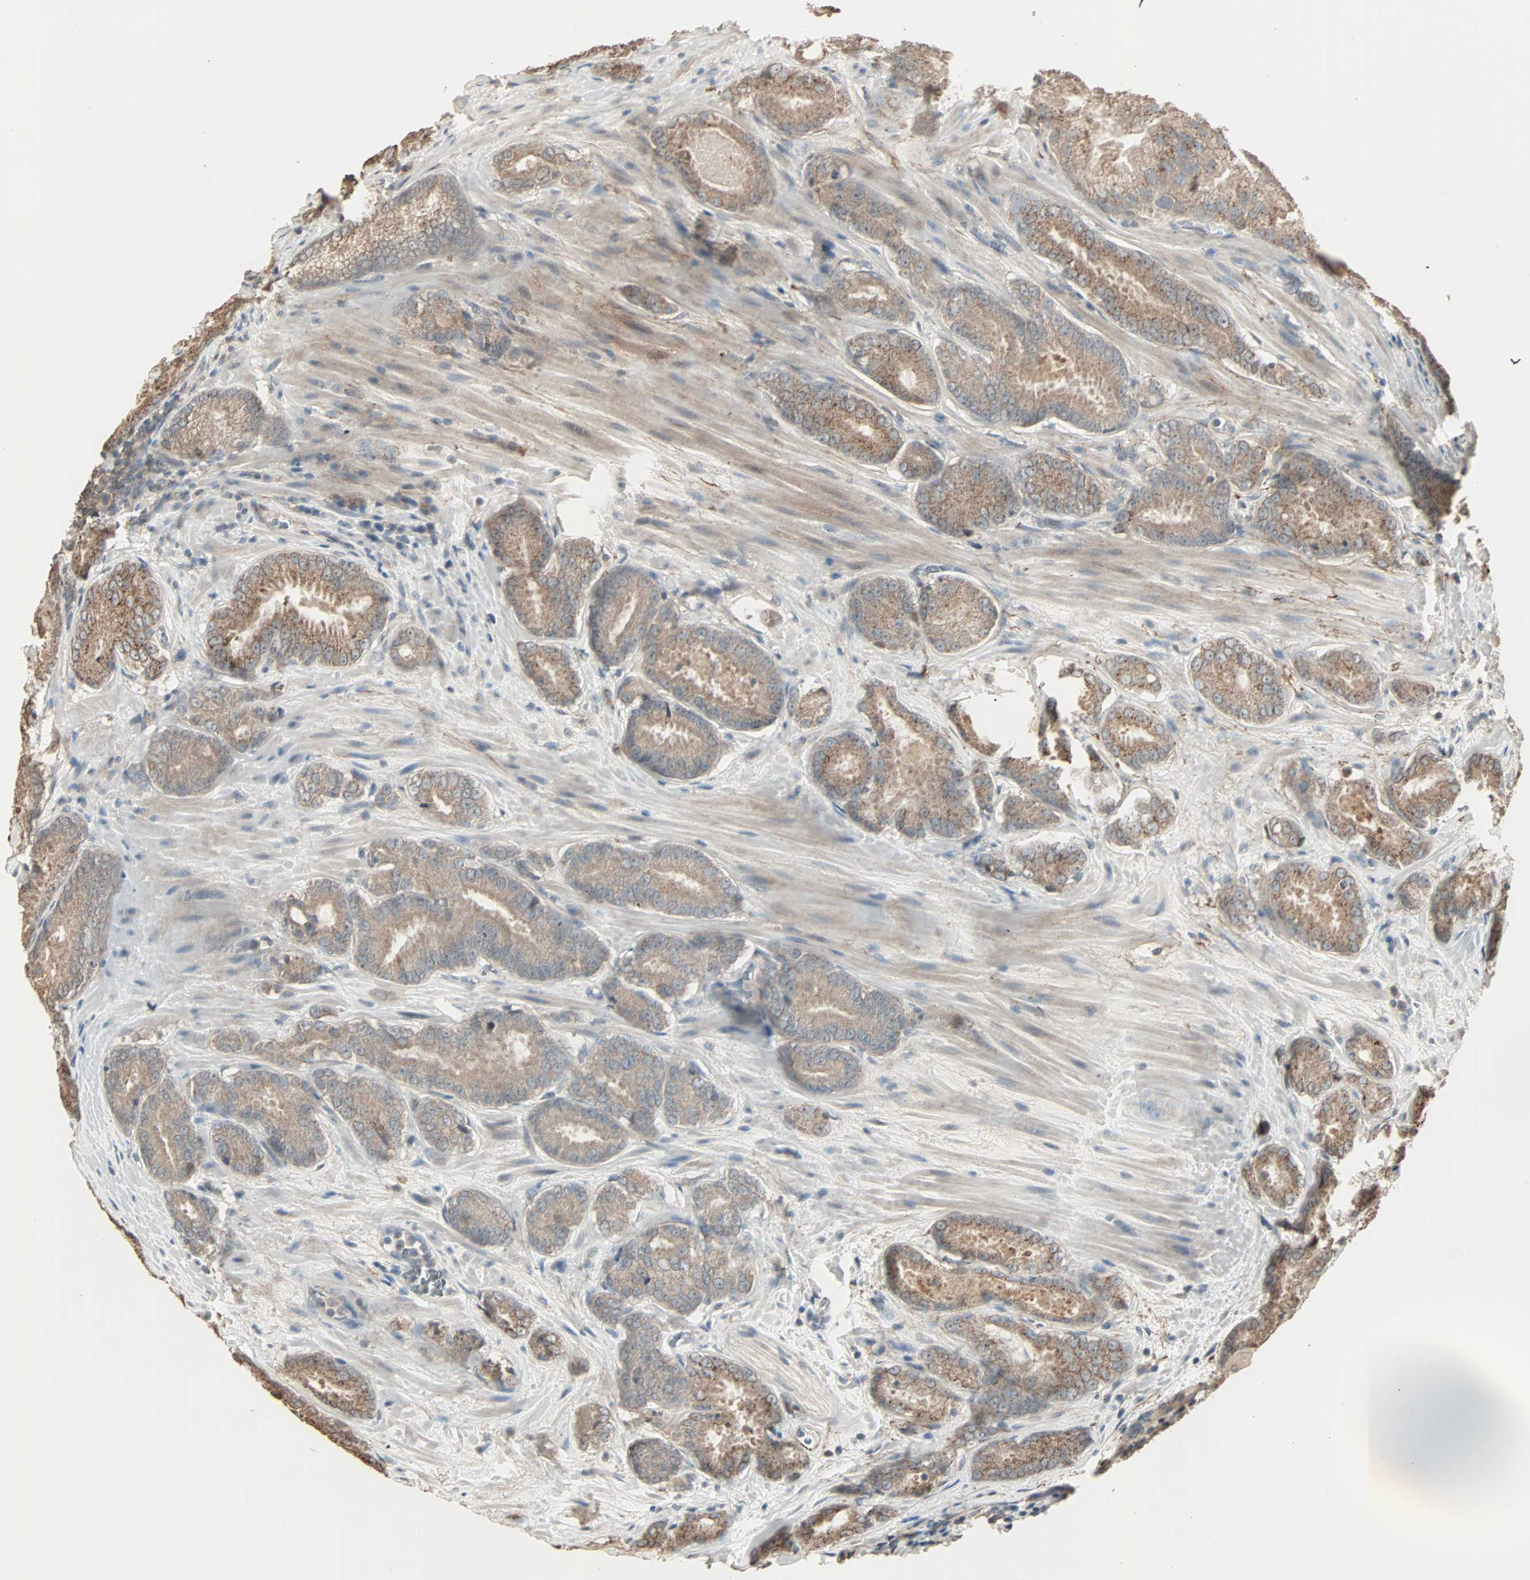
{"staining": {"intensity": "weak", "quantity": ">75%", "location": "cytoplasmic/membranous"}, "tissue": "prostate cancer", "cell_type": "Tumor cells", "image_type": "cancer", "snomed": [{"axis": "morphology", "description": "Adenocarcinoma, High grade"}, {"axis": "topography", "description": "Prostate"}], "caption": "High-grade adenocarcinoma (prostate) stained with a protein marker shows weak staining in tumor cells.", "gene": "CALCRL", "patient": {"sex": "male", "age": 64}}